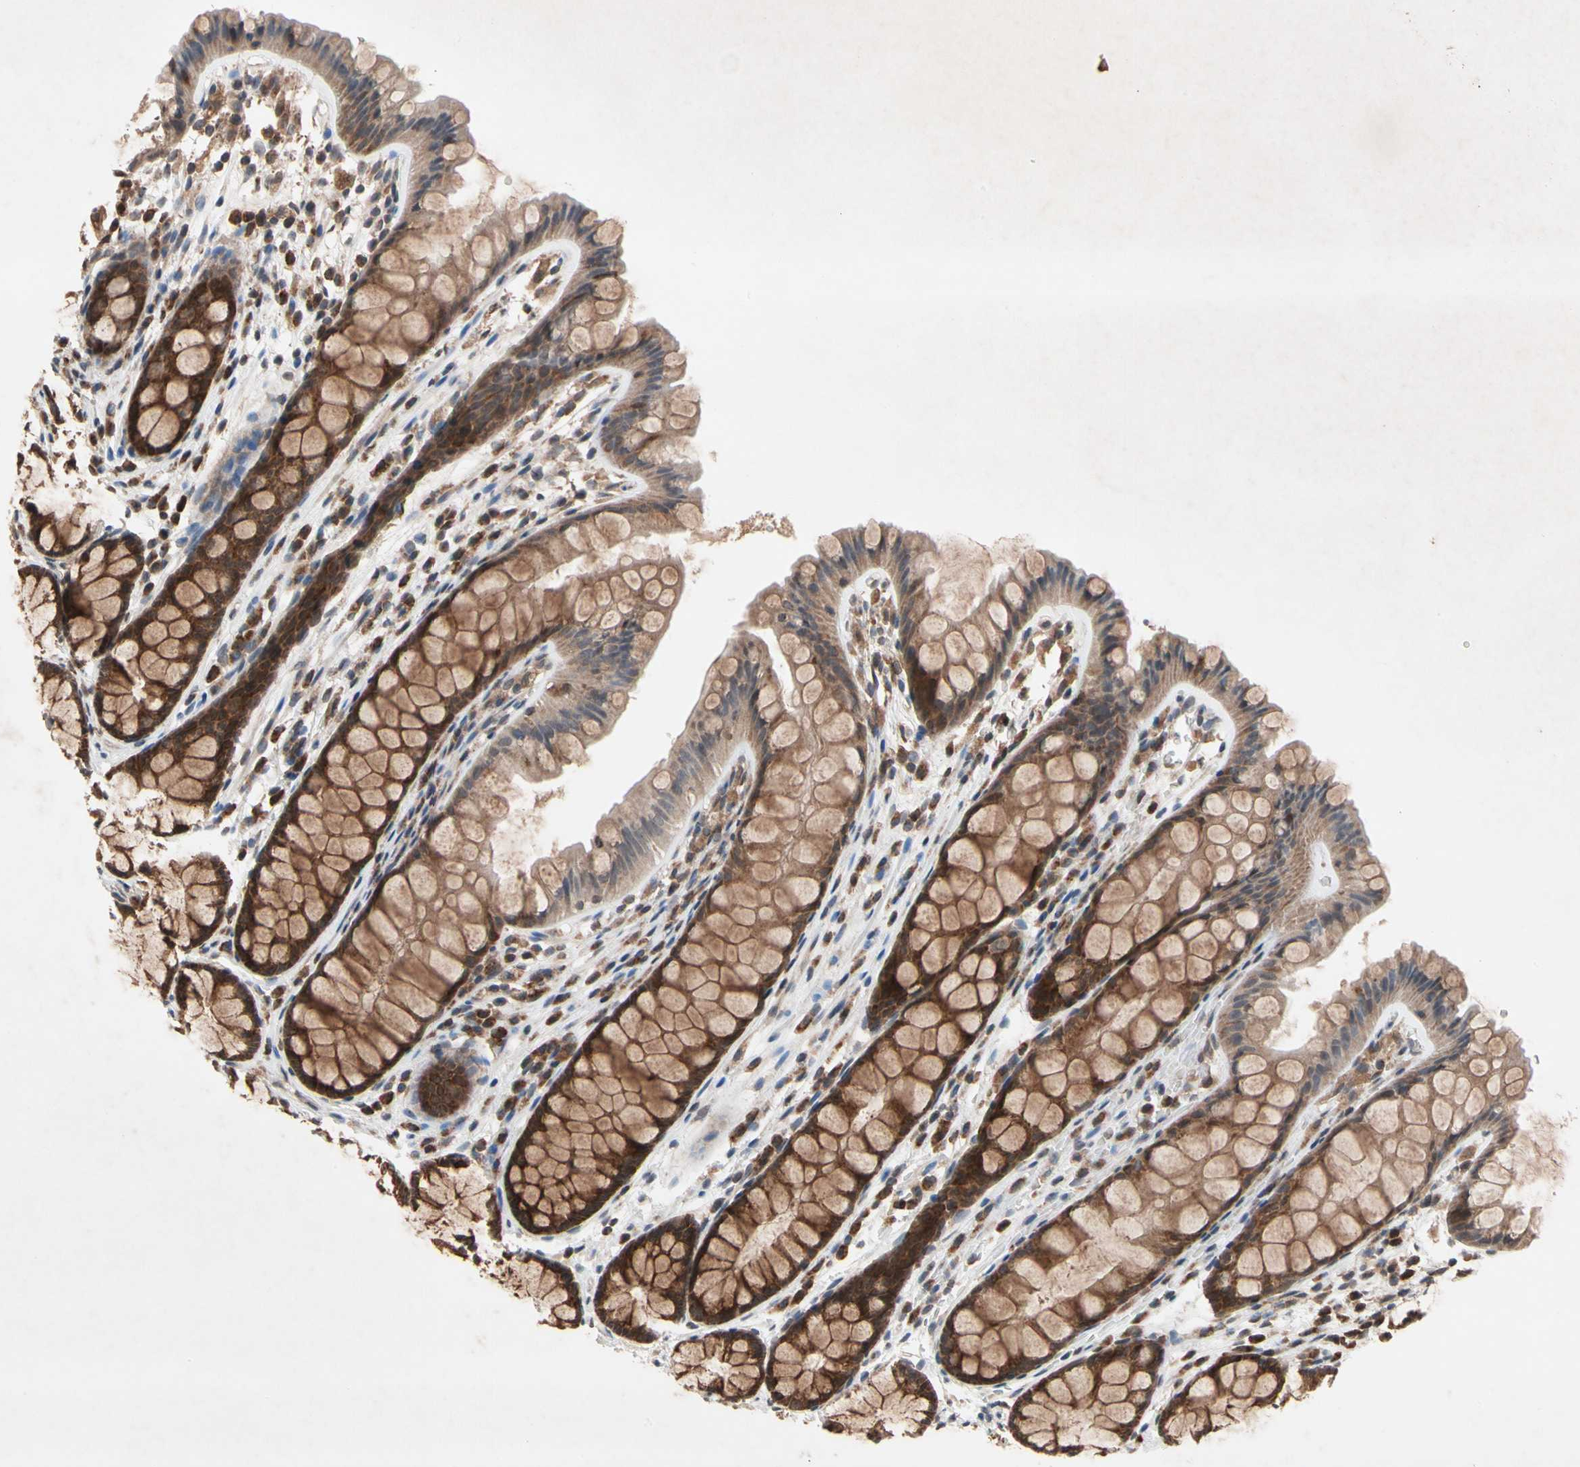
{"staining": {"intensity": "weak", "quantity": "25%-75%", "location": "cytoplasmic/membranous"}, "tissue": "colon", "cell_type": "Endothelial cells", "image_type": "normal", "snomed": [{"axis": "morphology", "description": "Normal tissue, NOS"}, {"axis": "topography", "description": "Colon"}], "caption": "Colon stained with DAB (3,3'-diaminobenzidine) immunohistochemistry reveals low levels of weak cytoplasmic/membranous positivity in approximately 25%-75% of endothelial cells.", "gene": "MTHFS", "patient": {"sex": "female", "age": 55}}